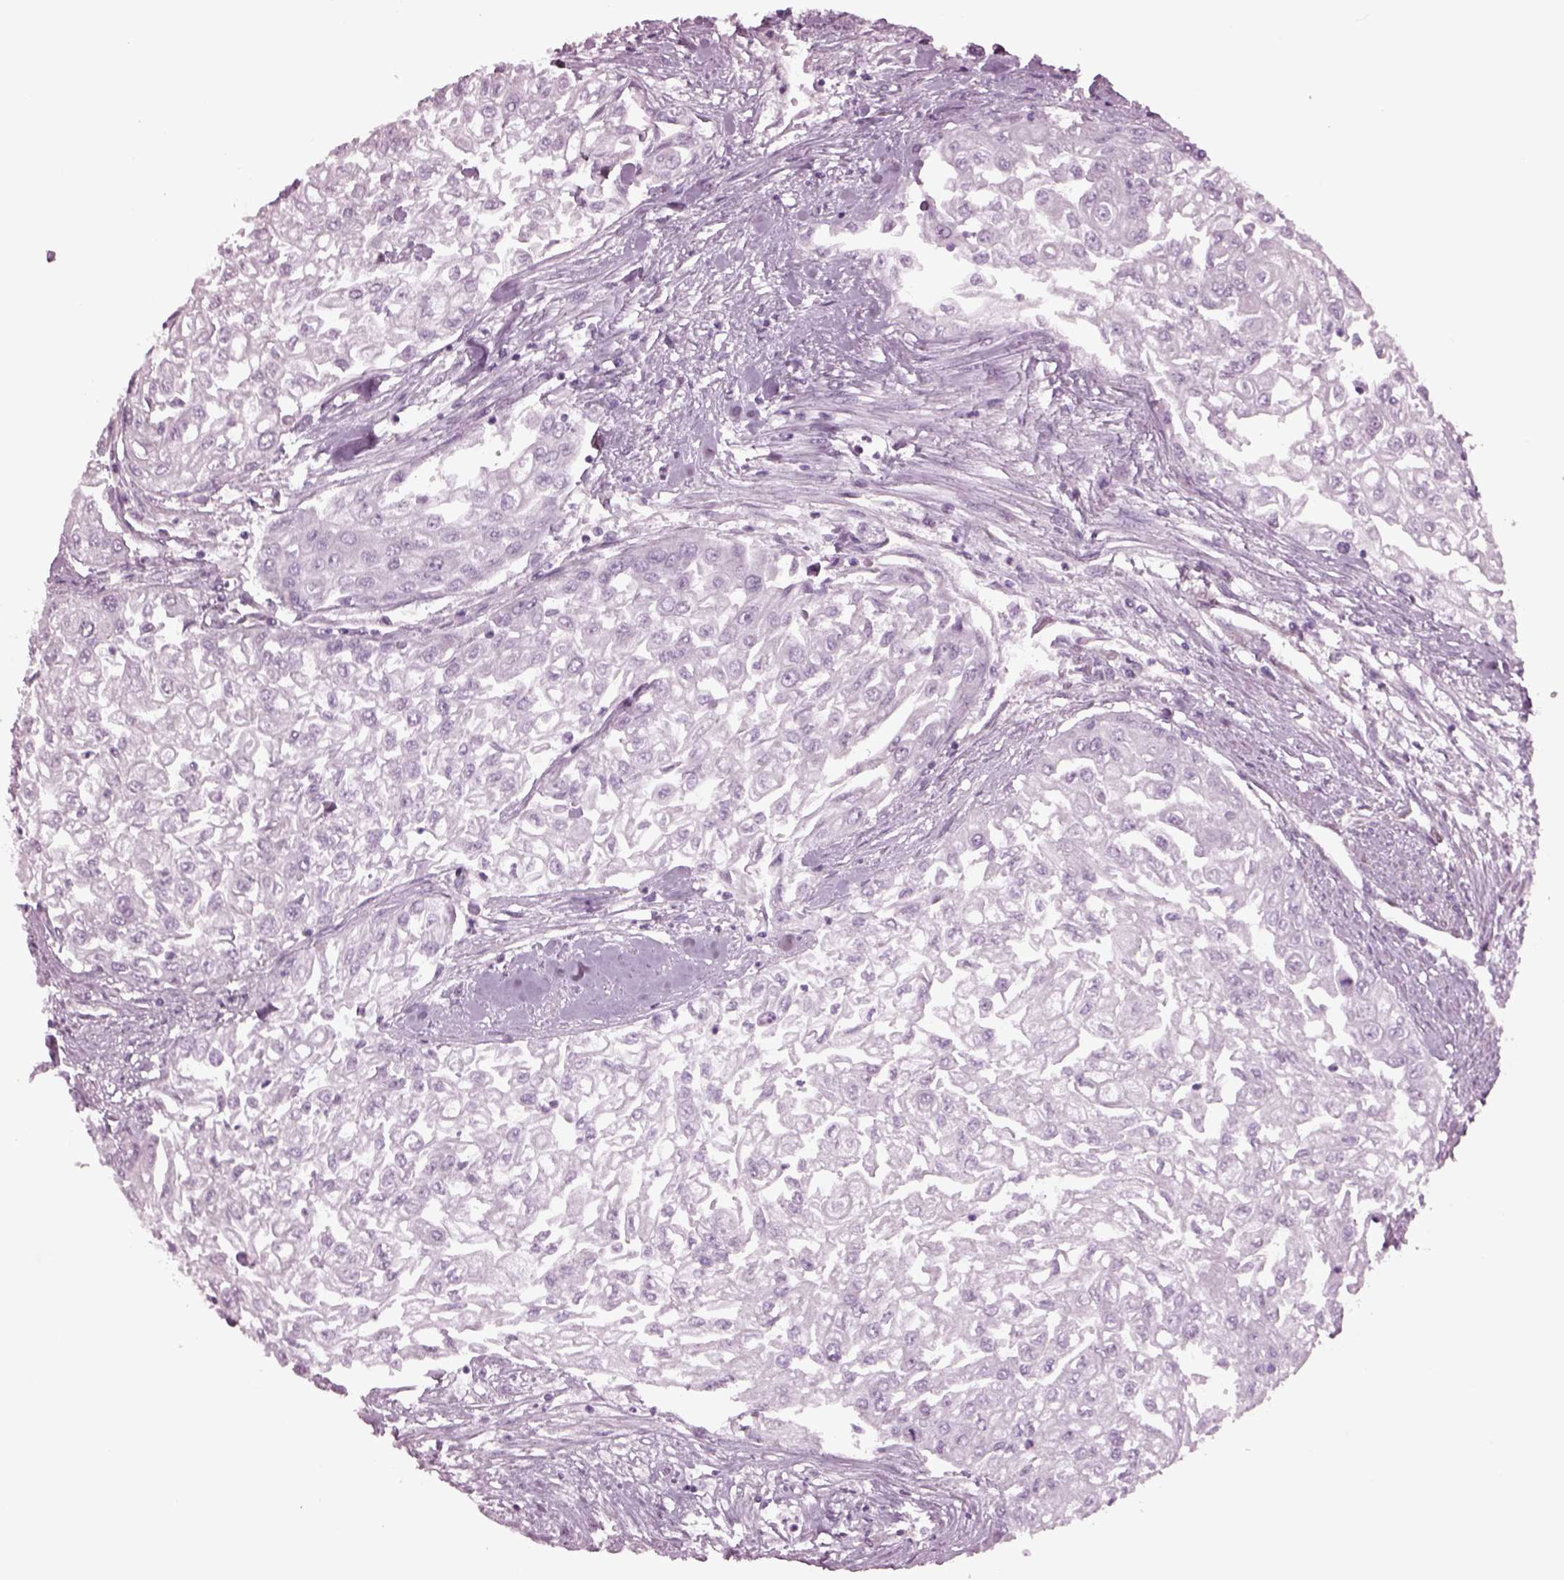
{"staining": {"intensity": "negative", "quantity": "none", "location": "none"}, "tissue": "urothelial cancer", "cell_type": "Tumor cells", "image_type": "cancer", "snomed": [{"axis": "morphology", "description": "Urothelial carcinoma, High grade"}, {"axis": "topography", "description": "Urinary bladder"}], "caption": "IHC micrograph of high-grade urothelial carcinoma stained for a protein (brown), which exhibits no expression in tumor cells.", "gene": "TPPP2", "patient": {"sex": "male", "age": 62}}